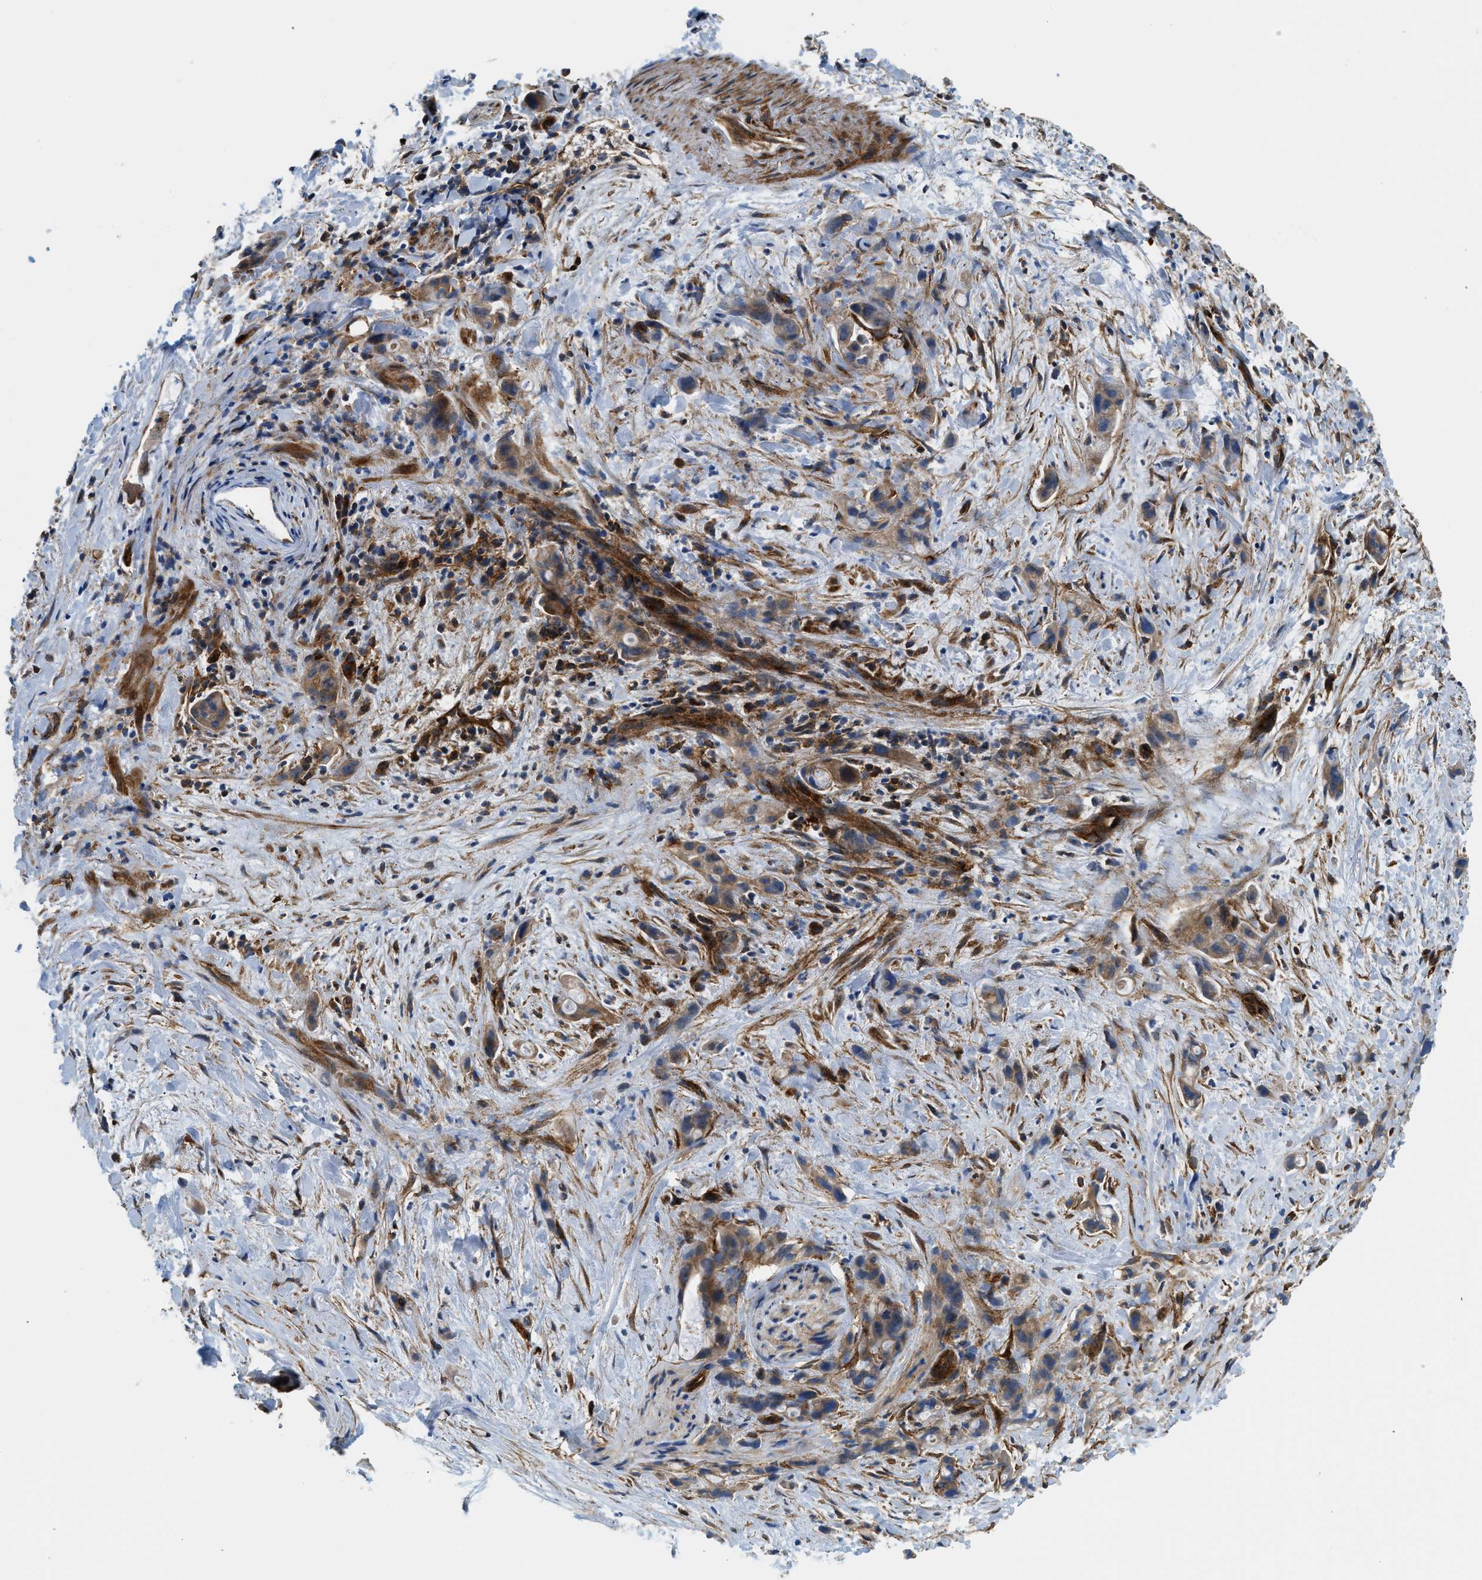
{"staining": {"intensity": "moderate", "quantity": ">75%", "location": "cytoplasmic/membranous"}, "tissue": "liver cancer", "cell_type": "Tumor cells", "image_type": "cancer", "snomed": [{"axis": "morphology", "description": "Cholangiocarcinoma"}, {"axis": "topography", "description": "Liver"}], "caption": "This photomicrograph displays immunohistochemistry staining of cholangiocarcinoma (liver), with medium moderate cytoplasmic/membranous expression in approximately >75% of tumor cells.", "gene": "HIP1", "patient": {"sex": "female", "age": 72}}